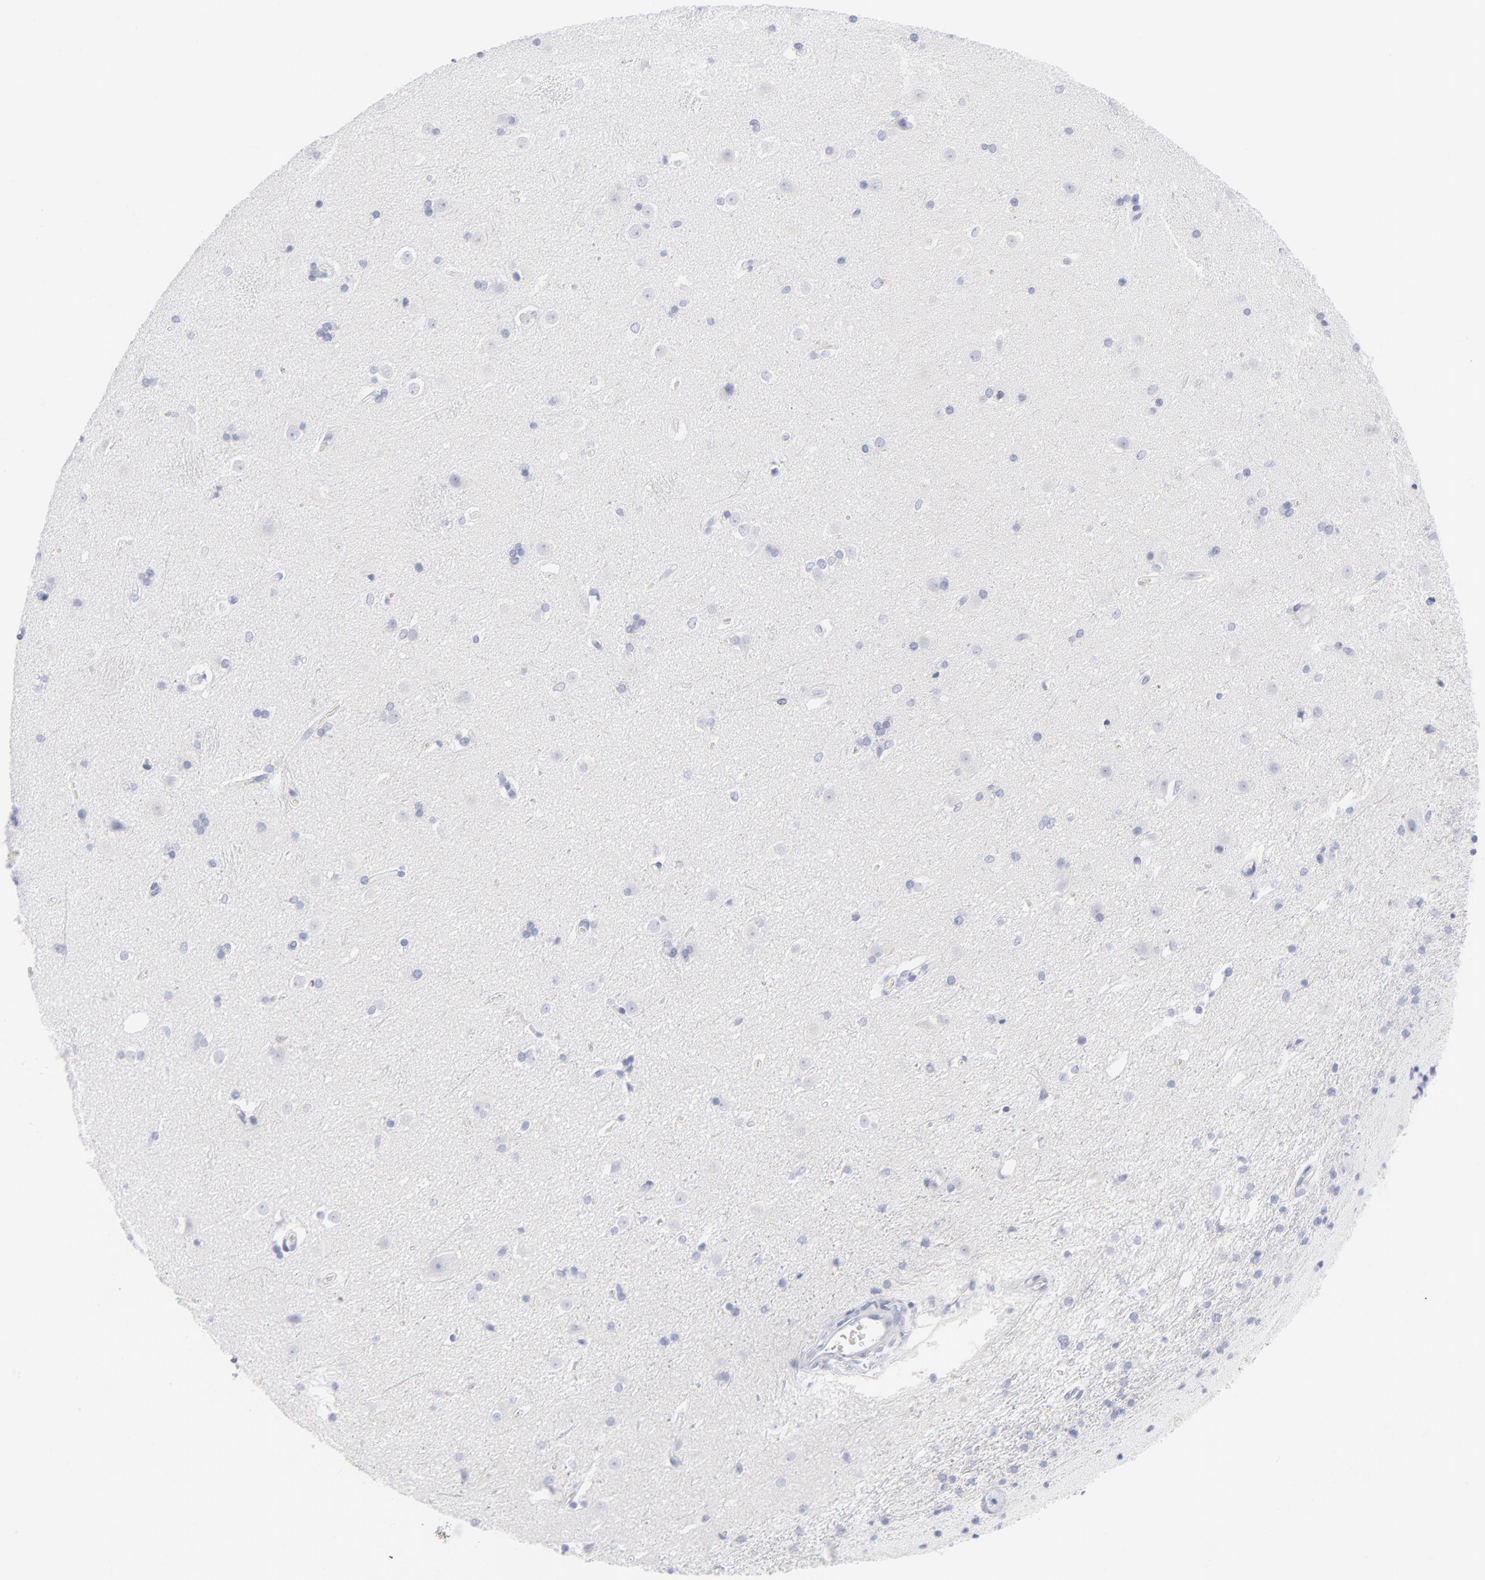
{"staining": {"intensity": "negative", "quantity": "none", "location": "none"}, "tissue": "caudate", "cell_type": "Glial cells", "image_type": "normal", "snomed": [{"axis": "morphology", "description": "Normal tissue, NOS"}, {"axis": "topography", "description": "Lateral ventricle wall"}], "caption": "The micrograph exhibits no staining of glial cells in benign caudate. The staining is performed using DAB brown chromogen with nuclei counter-stained in using hematoxylin.", "gene": "CCNB1", "patient": {"sex": "female", "age": 19}}